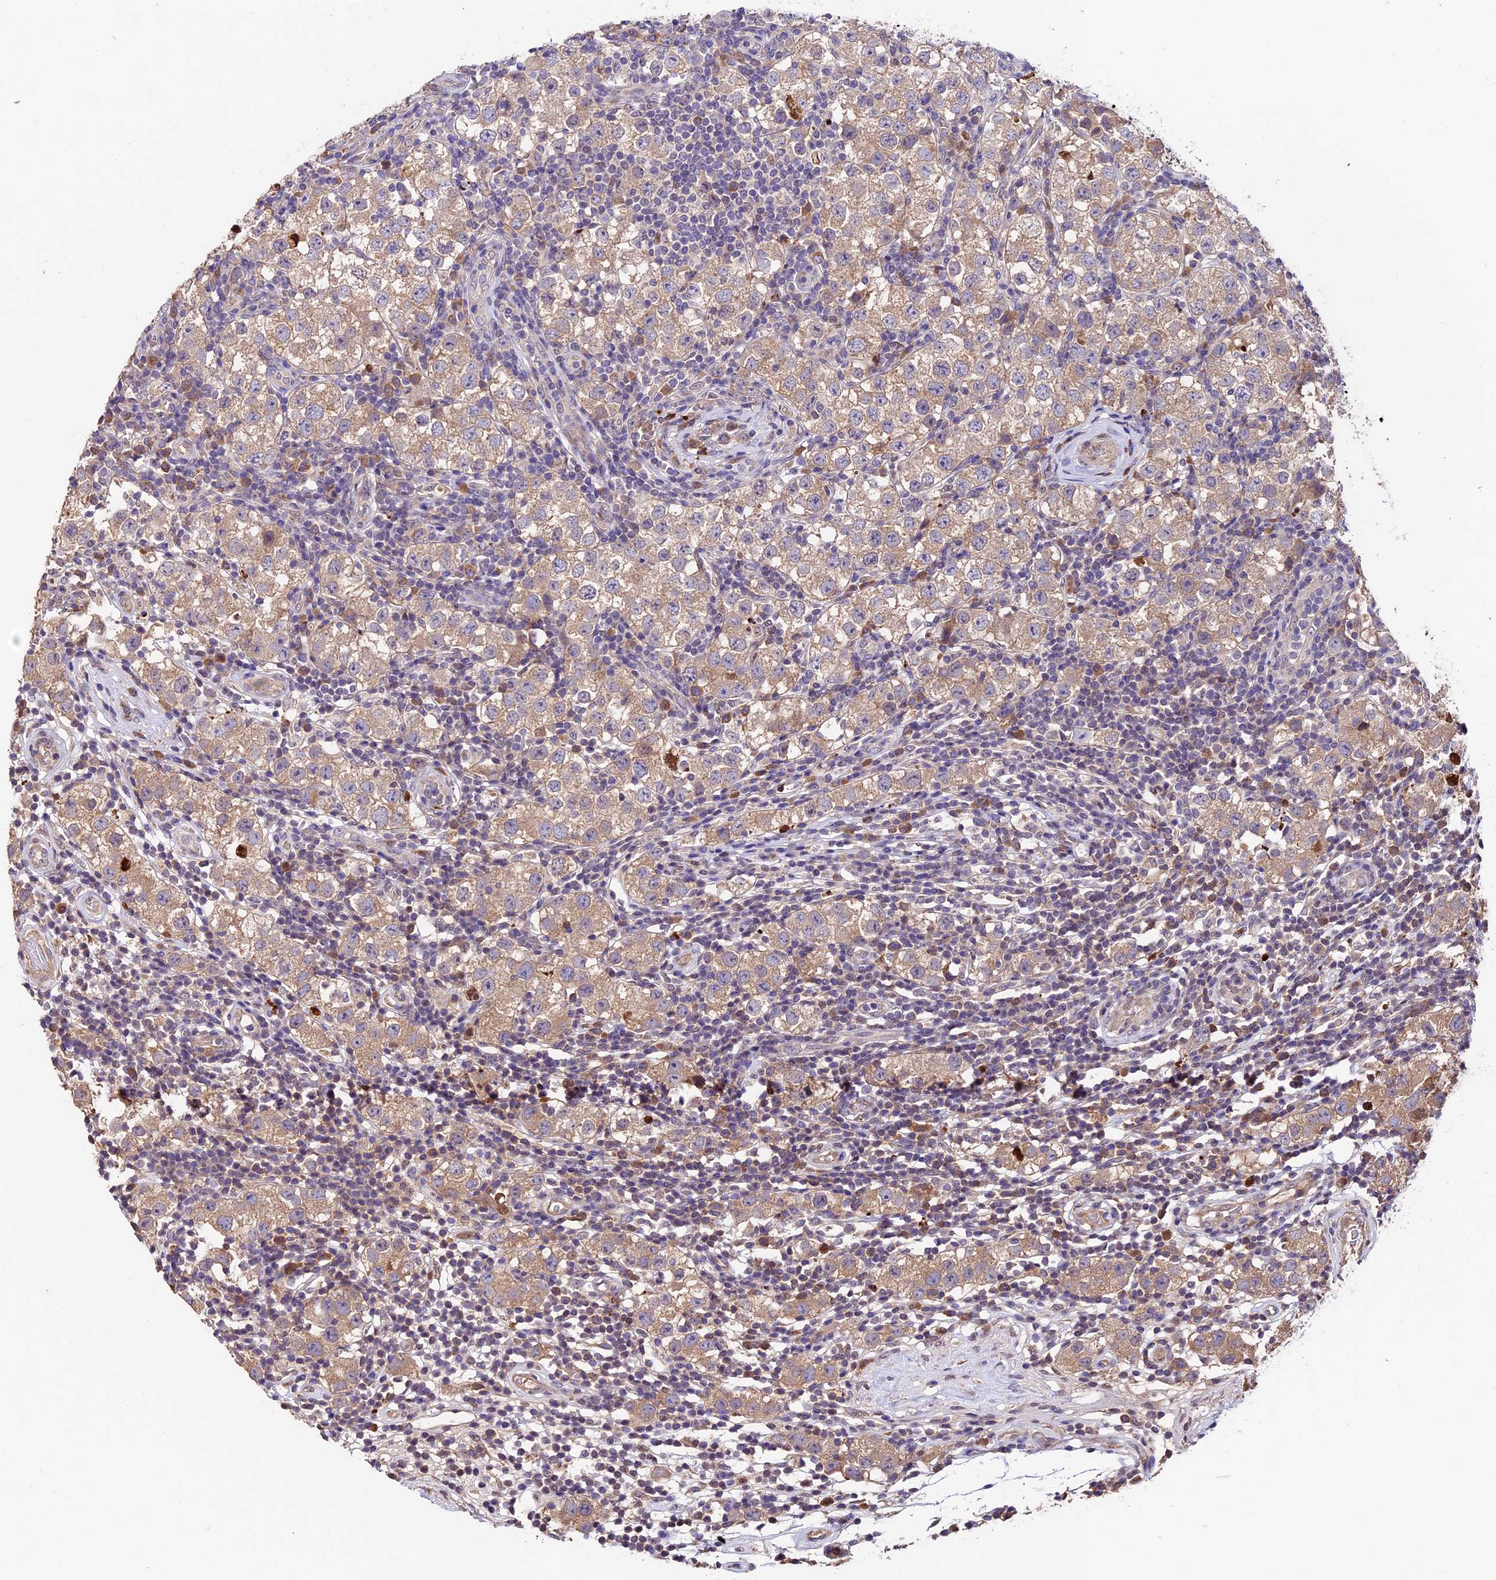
{"staining": {"intensity": "weak", "quantity": ">75%", "location": "cytoplasmic/membranous"}, "tissue": "testis cancer", "cell_type": "Tumor cells", "image_type": "cancer", "snomed": [{"axis": "morphology", "description": "Seminoma, NOS"}, {"axis": "topography", "description": "Testis"}], "caption": "Immunohistochemical staining of testis cancer displays low levels of weak cytoplasmic/membranous protein positivity in approximately >75% of tumor cells. The staining was performed using DAB (3,3'-diaminobenzidine), with brown indicating positive protein expression. Nuclei are stained blue with hematoxylin.", "gene": "SBNO2", "patient": {"sex": "male", "age": 34}}